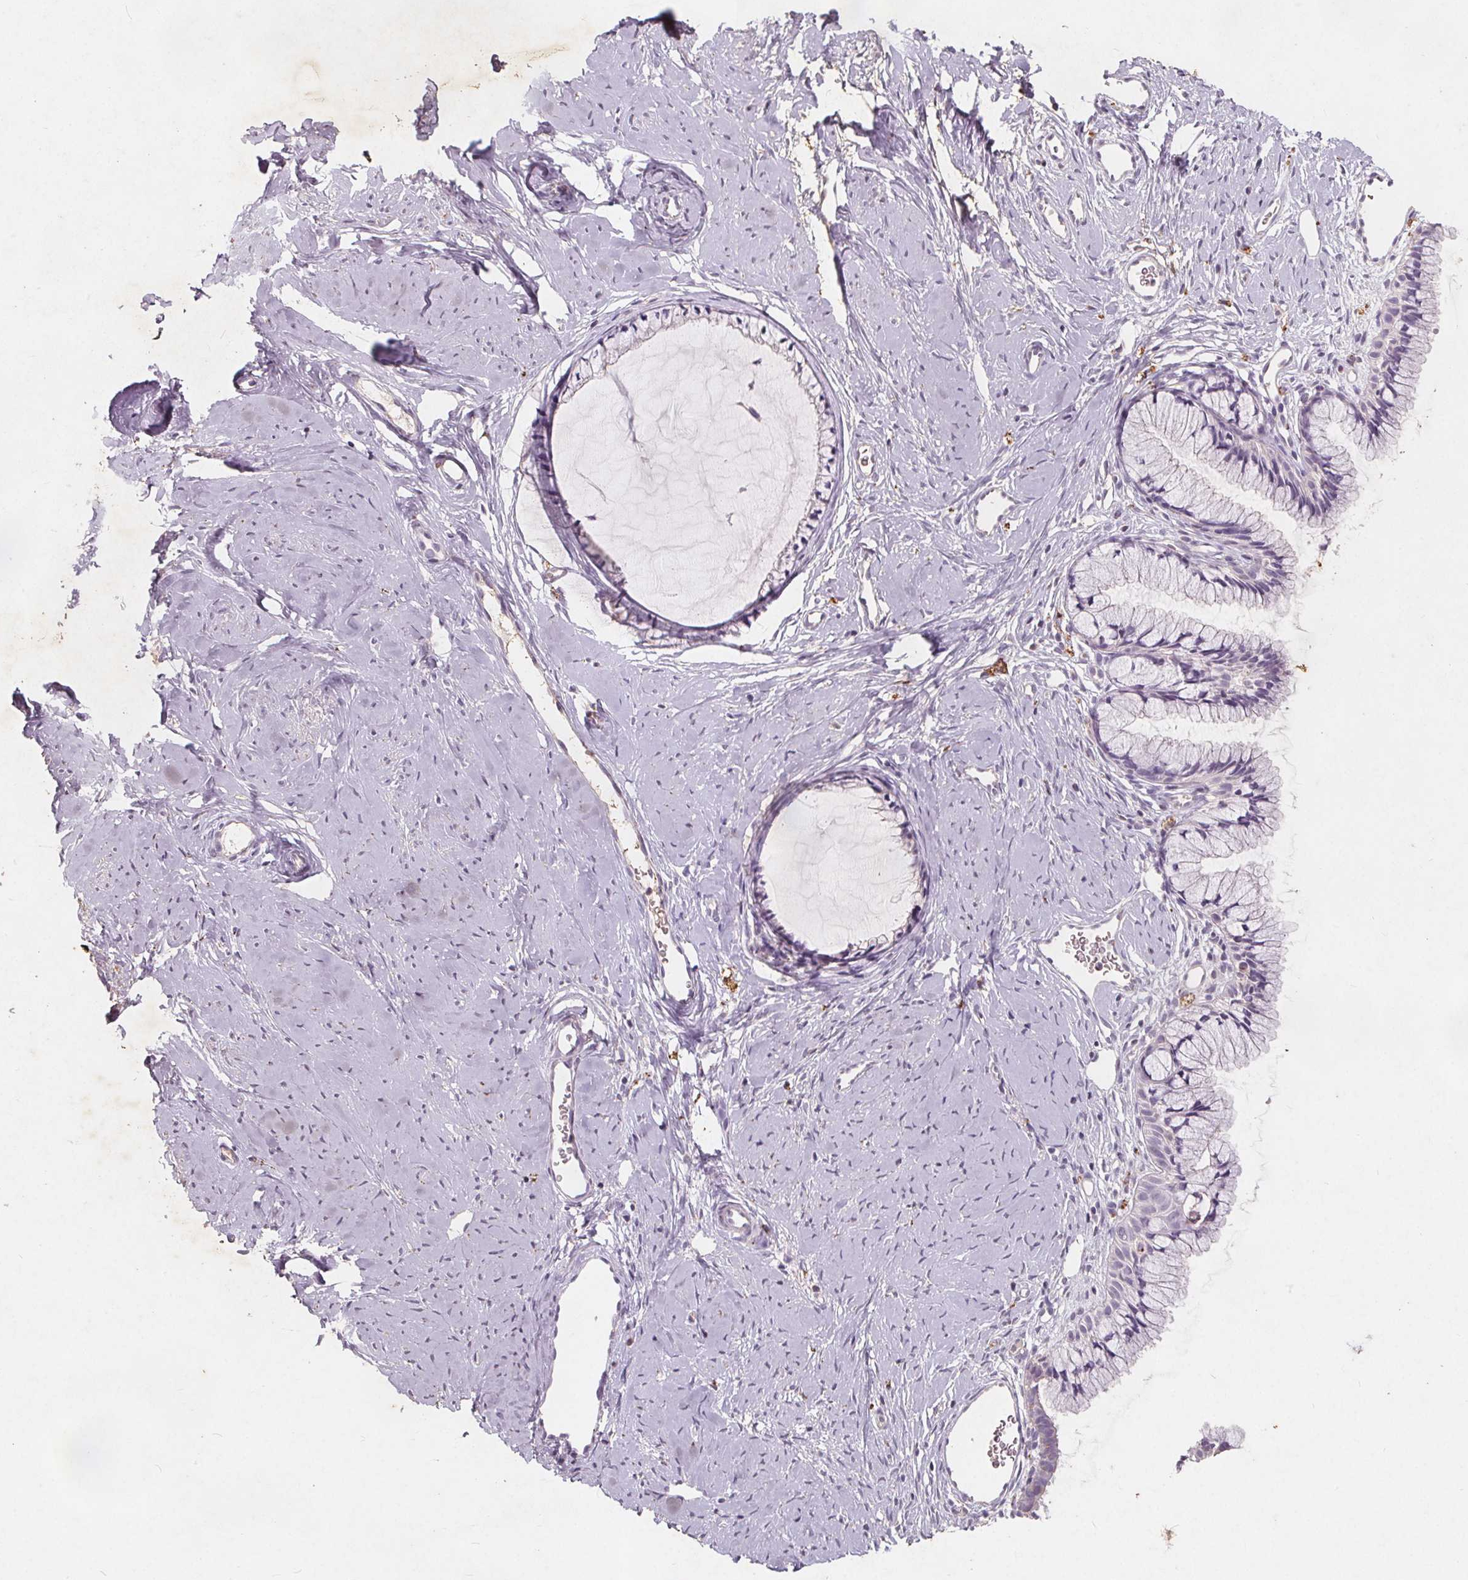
{"staining": {"intensity": "negative", "quantity": "none", "location": "none"}, "tissue": "cervix", "cell_type": "Glandular cells", "image_type": "normal", "snomed": [{"axis": "morphology", "description": "Normal tissue, NOS"}, {"axis": "topography", "description": "Cervix"}], "caption": "High magnification brightfield microscopy of unremarkable cervix stained with DAB (3,3'-diaminobenzidine) (brown) and counterstained with hematoxylin (blue): glandular cells show no significant staining.", "gene": "C19orf84", "patient": {"sex": "female", "age": 40}}